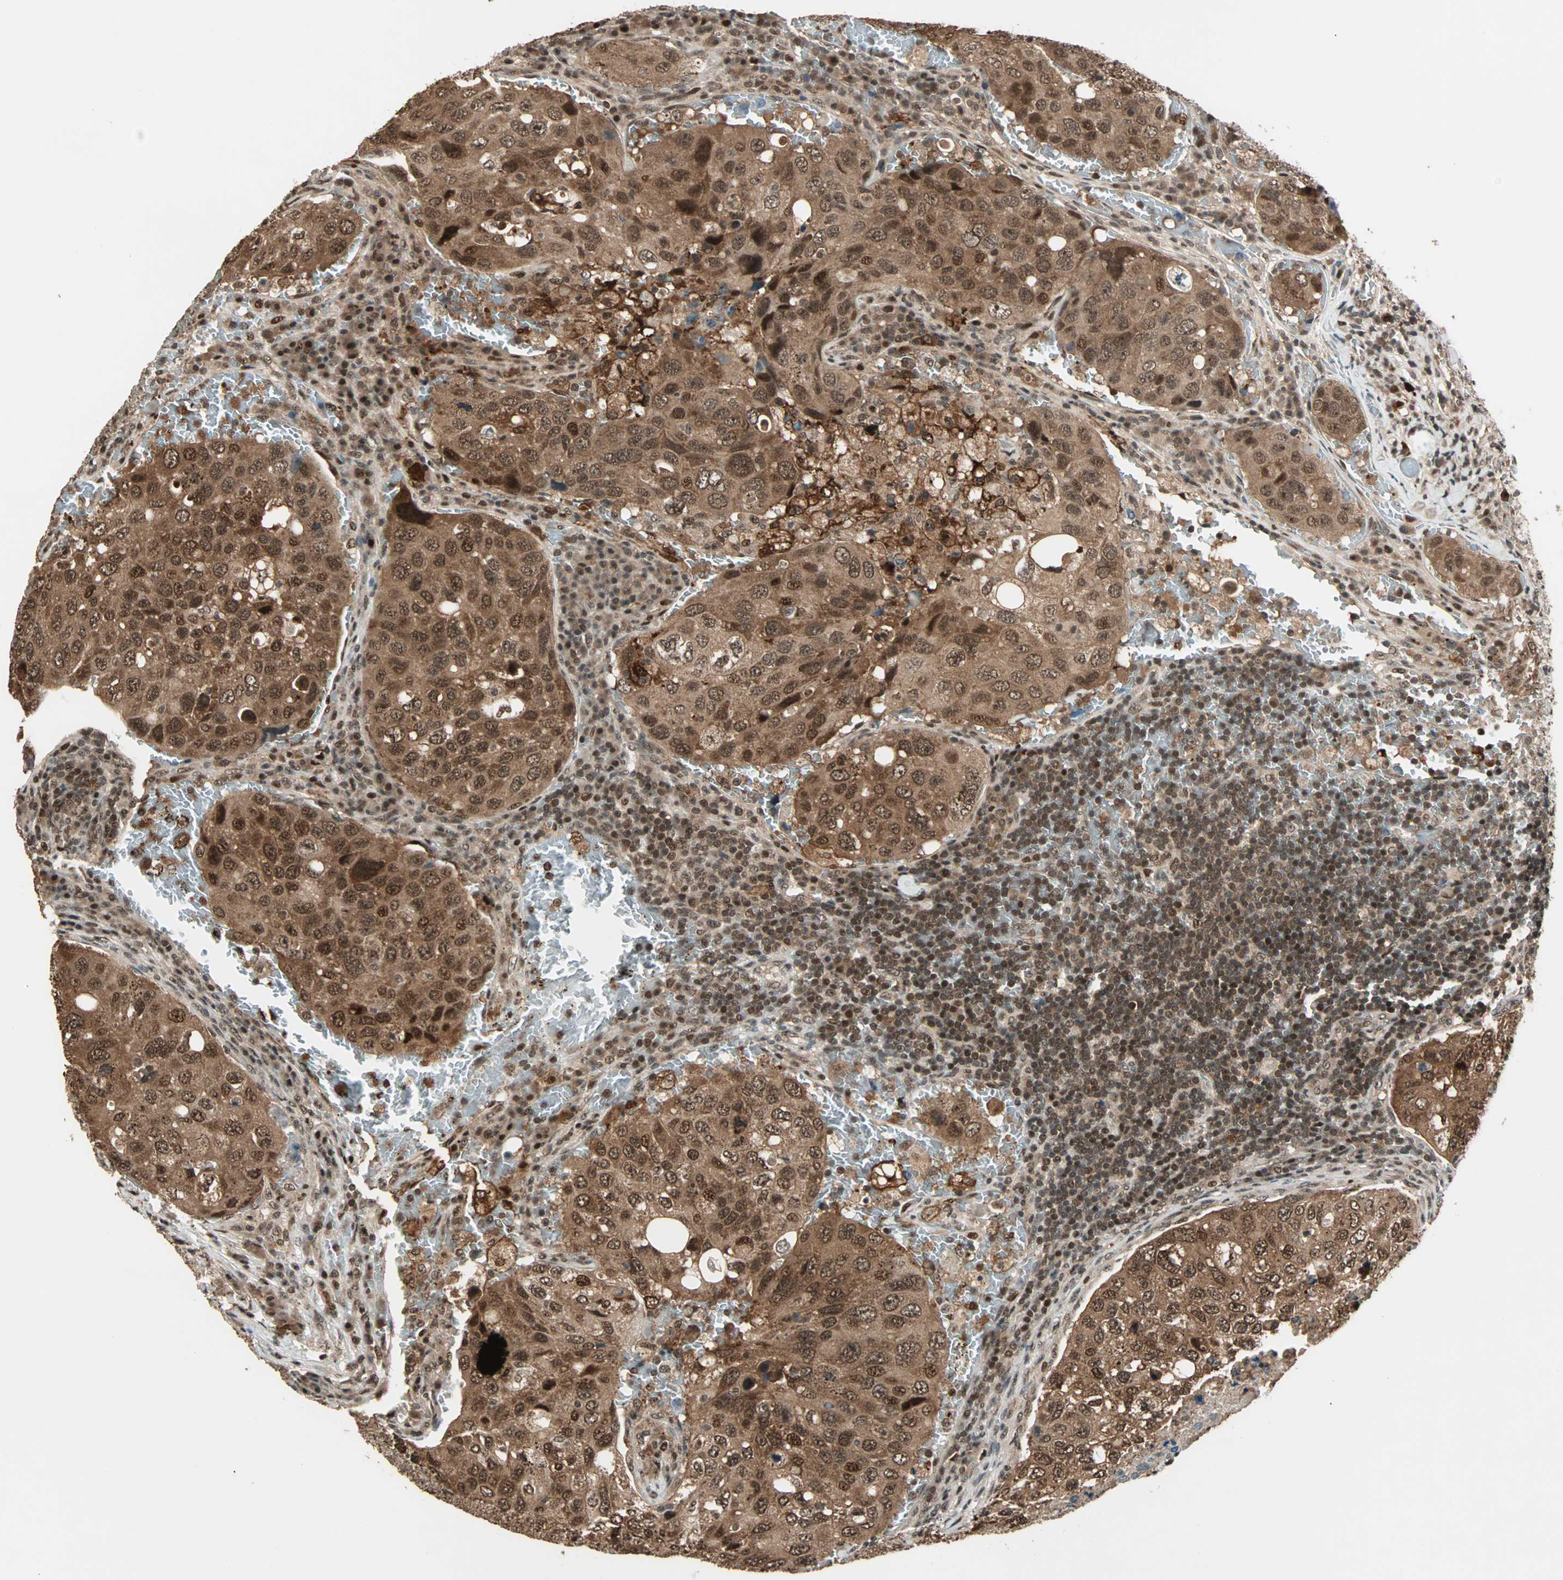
{"staining": {"intensity": "strong", "quantity": ">75%", "location": "cytoplasmic/membranous,nuclear"}, "tissue": "urothelial cancer", "cell_type": "Tumor cells", "image_type": "cancer", "snomed": [{"axis": "morphology", "description": "Urothelial carcinoma, High grade"}, {"axis": "topography", "description": "Lymph node"}, {"axis": "topography", "description": "Urinary bladder"}], "caption": "Urothelial carcinoma (high-grade) stained with a brown dye exhibits strong cytoplasmic/membranous and nuclear positive positivity in approximately >75% of tumor cells.", "gene": "ZNF44", "patient": {"sex": "male", "age": 51}}